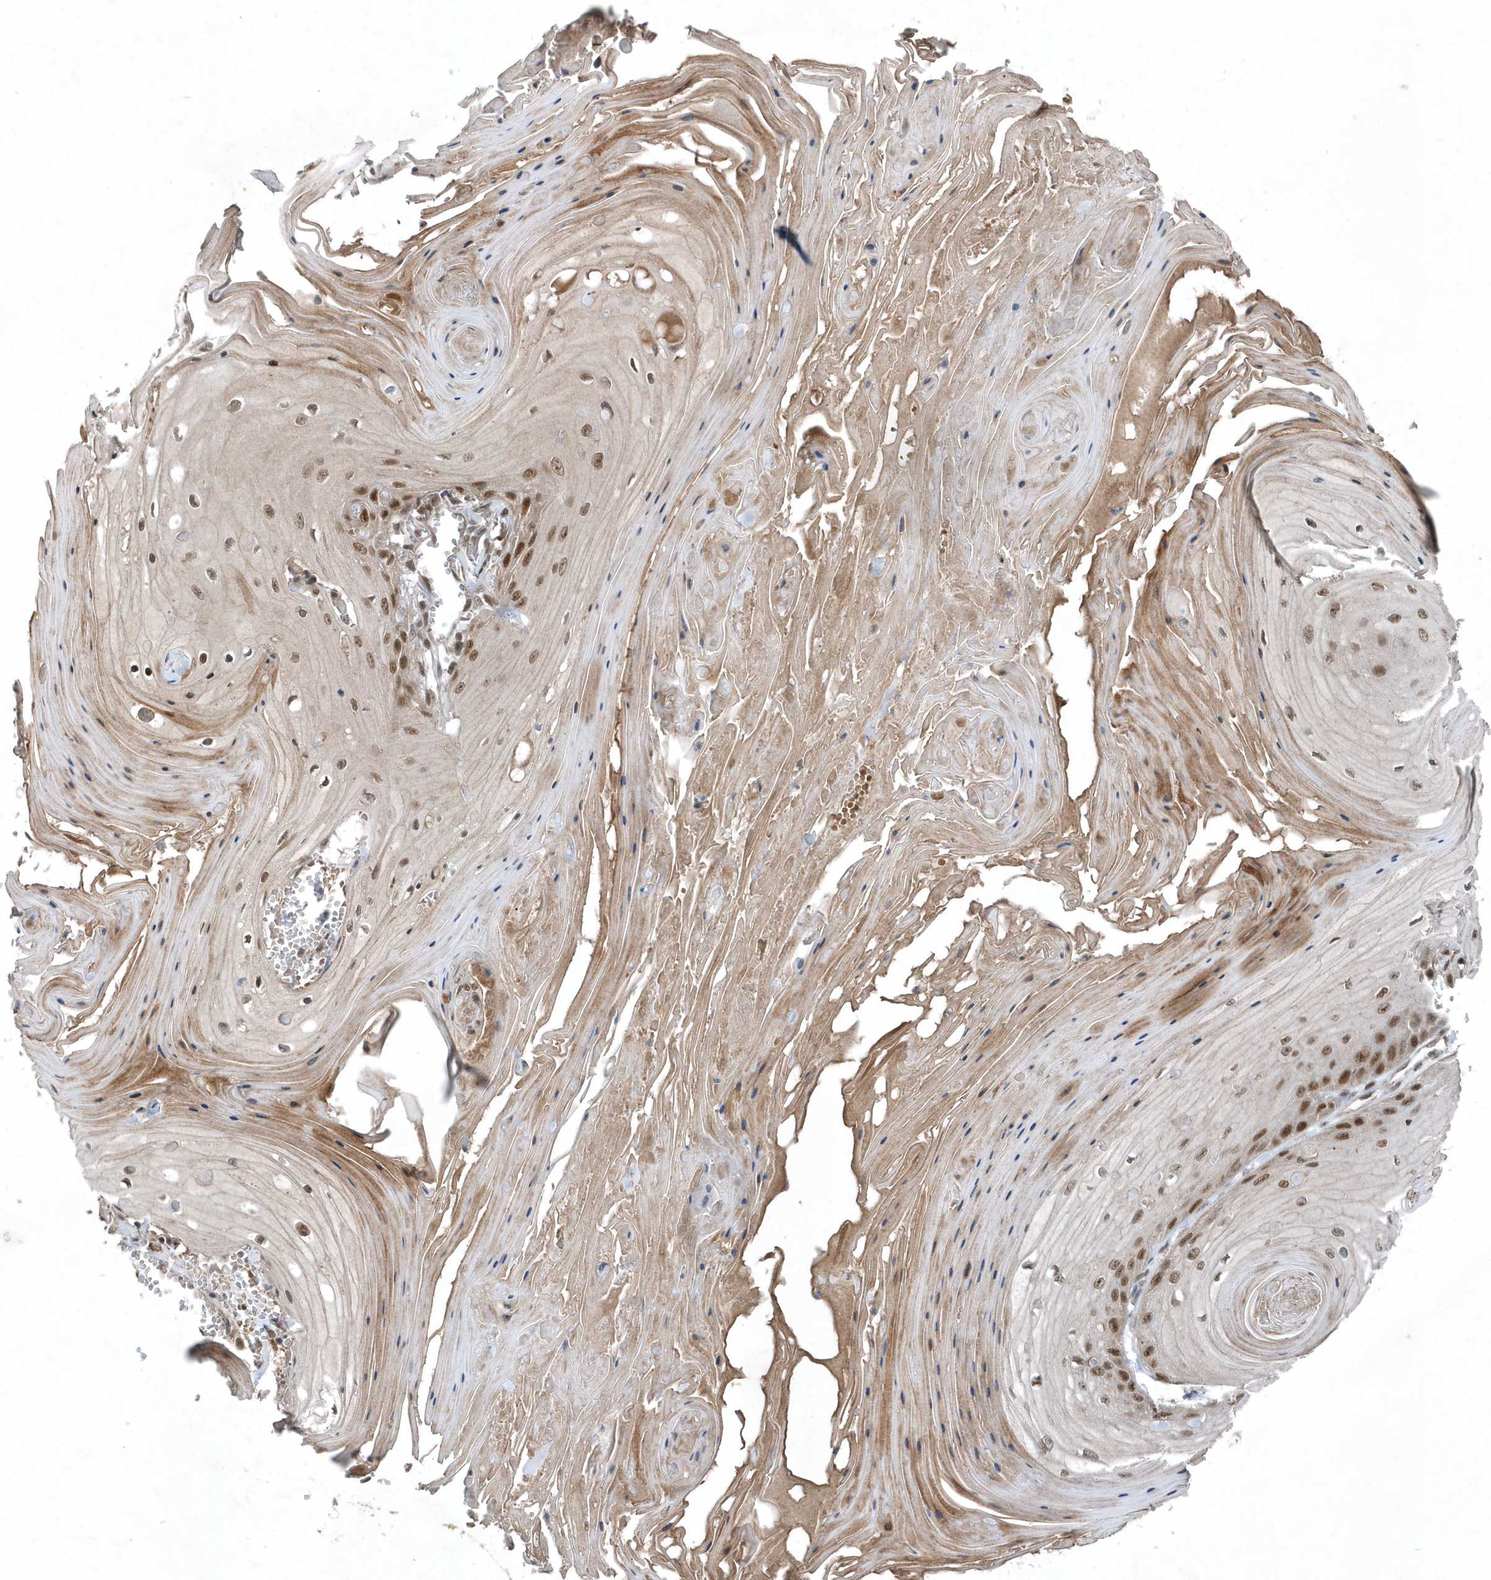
{"staining": {"intensity": "moderate", "quantity": ">75%", "location": "nuclear"}, "tissue": "skin cancer", "cell_type": "Tumor cells", "image_type": "cancer", "snomed": [{"axis": "morphology", "description": "Squamous cell carcinoma, NOS"}, {"axis": "topography", "description": "Skin"}], "caption": "Squamous cell carcinoma (skin) tissue demonstrates moderate nuclear positivity in approximately >75% of tumor cells, visualized by immunohistochemistry. (Stains: DAB (3,3'-diaminobenzidine) in brown, nuclei in blue, Microscopy: brightfield microscopy at high magnification).", "gene": "QTRT2", "patient": {"sex": "male", "age": 74}}